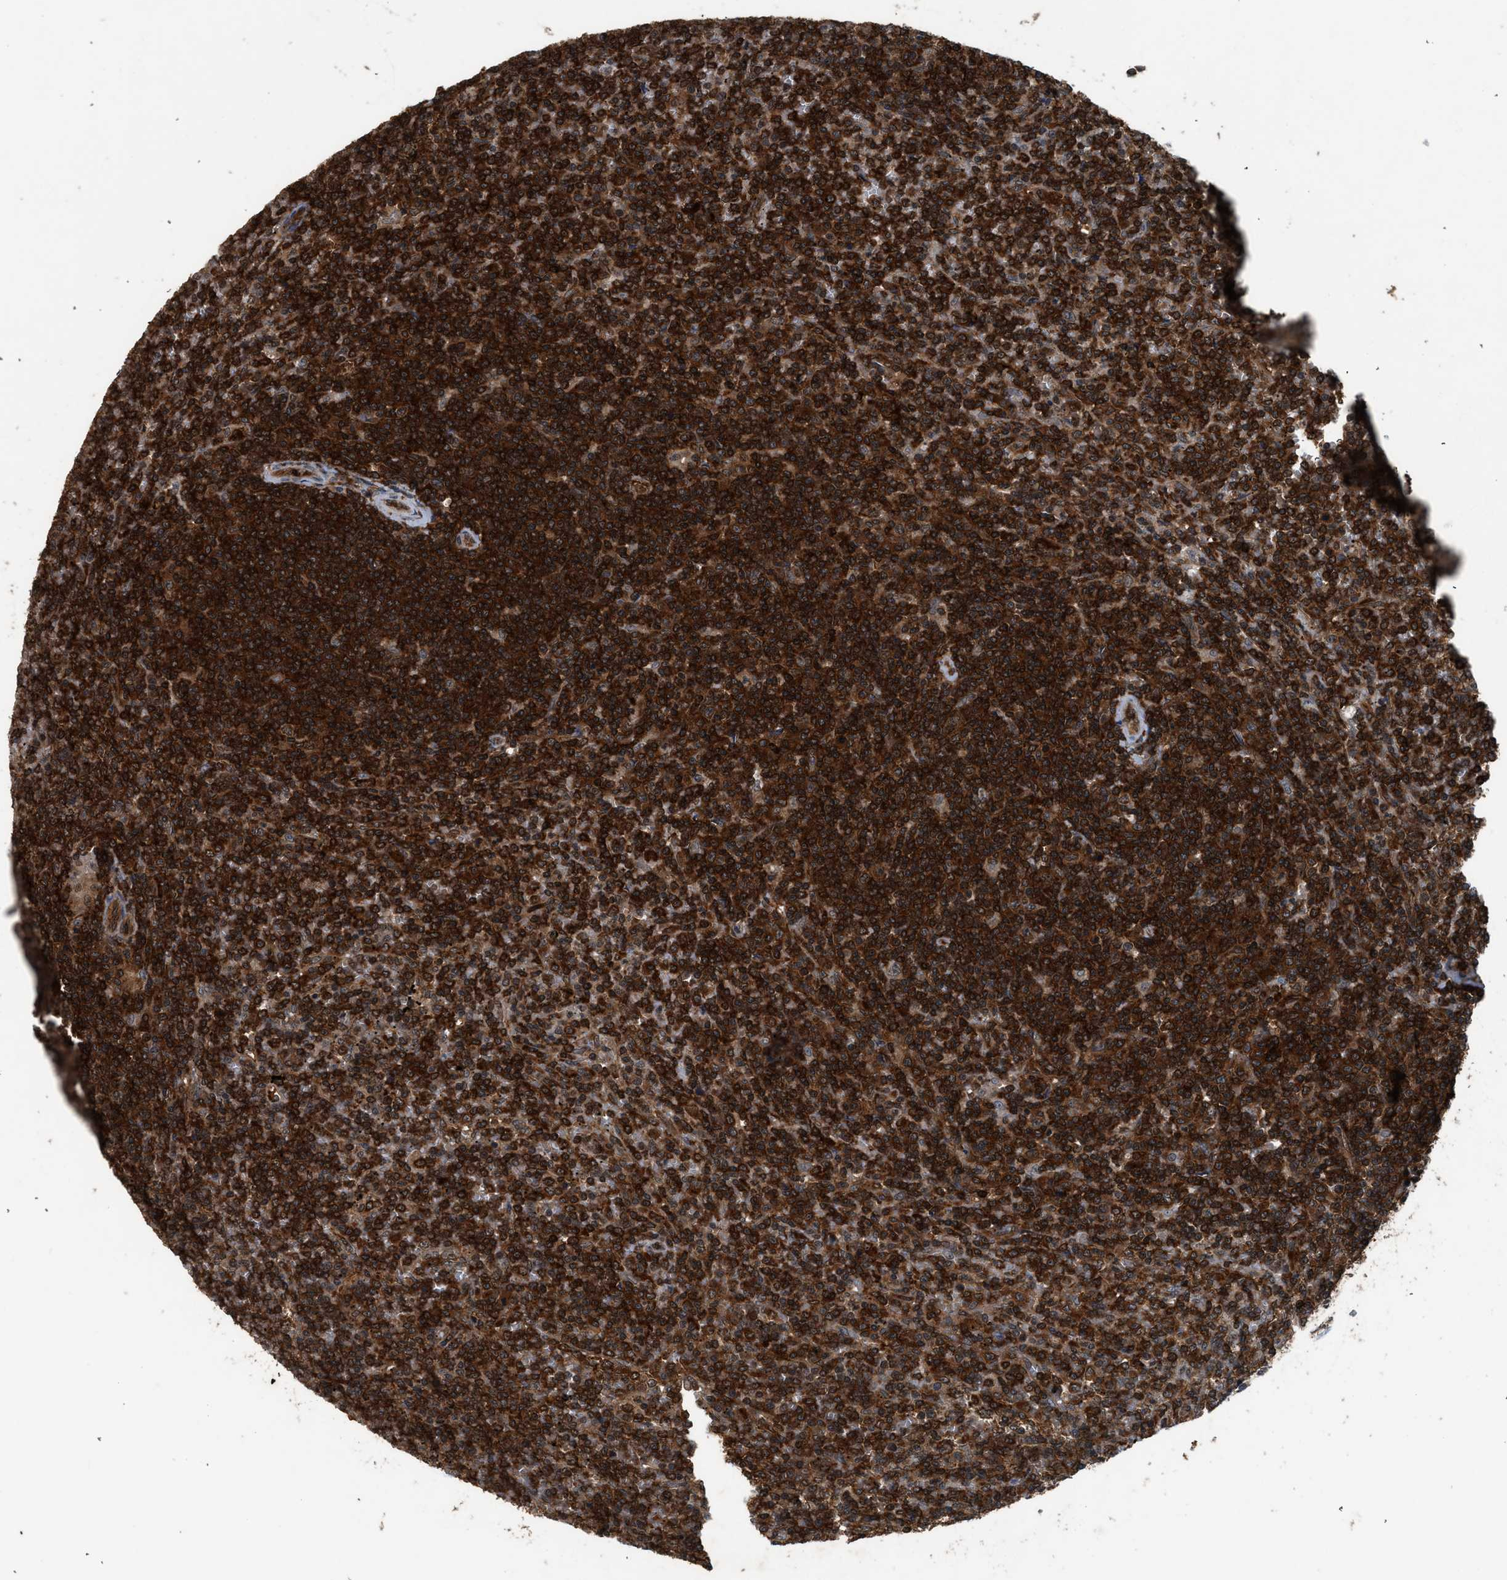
{"staining": {"intensity": "strong", "quantity": ">75%", "location": "cytoplasmic/membranous,nuclear"}, "tissue": "lymphoma", "cell_type": "Tumor cells", "image_type": "cancer", "snomed": [{"axis": "morphology", "description": "Malignant lymphoma, non-Hodgkin's type, Low grade"}, {"axis": "topography", "description": "Spleen"}], "caption": "Lymphoma stained with DAB (3,3'-diaminobenzidine) IHC reveals high levels of strong cytoplasmic/membranous and nuclear expression in about >75% of tumor cells.", "gene": "OXSR1", "patient": {"sex": "female", "age": 19}}